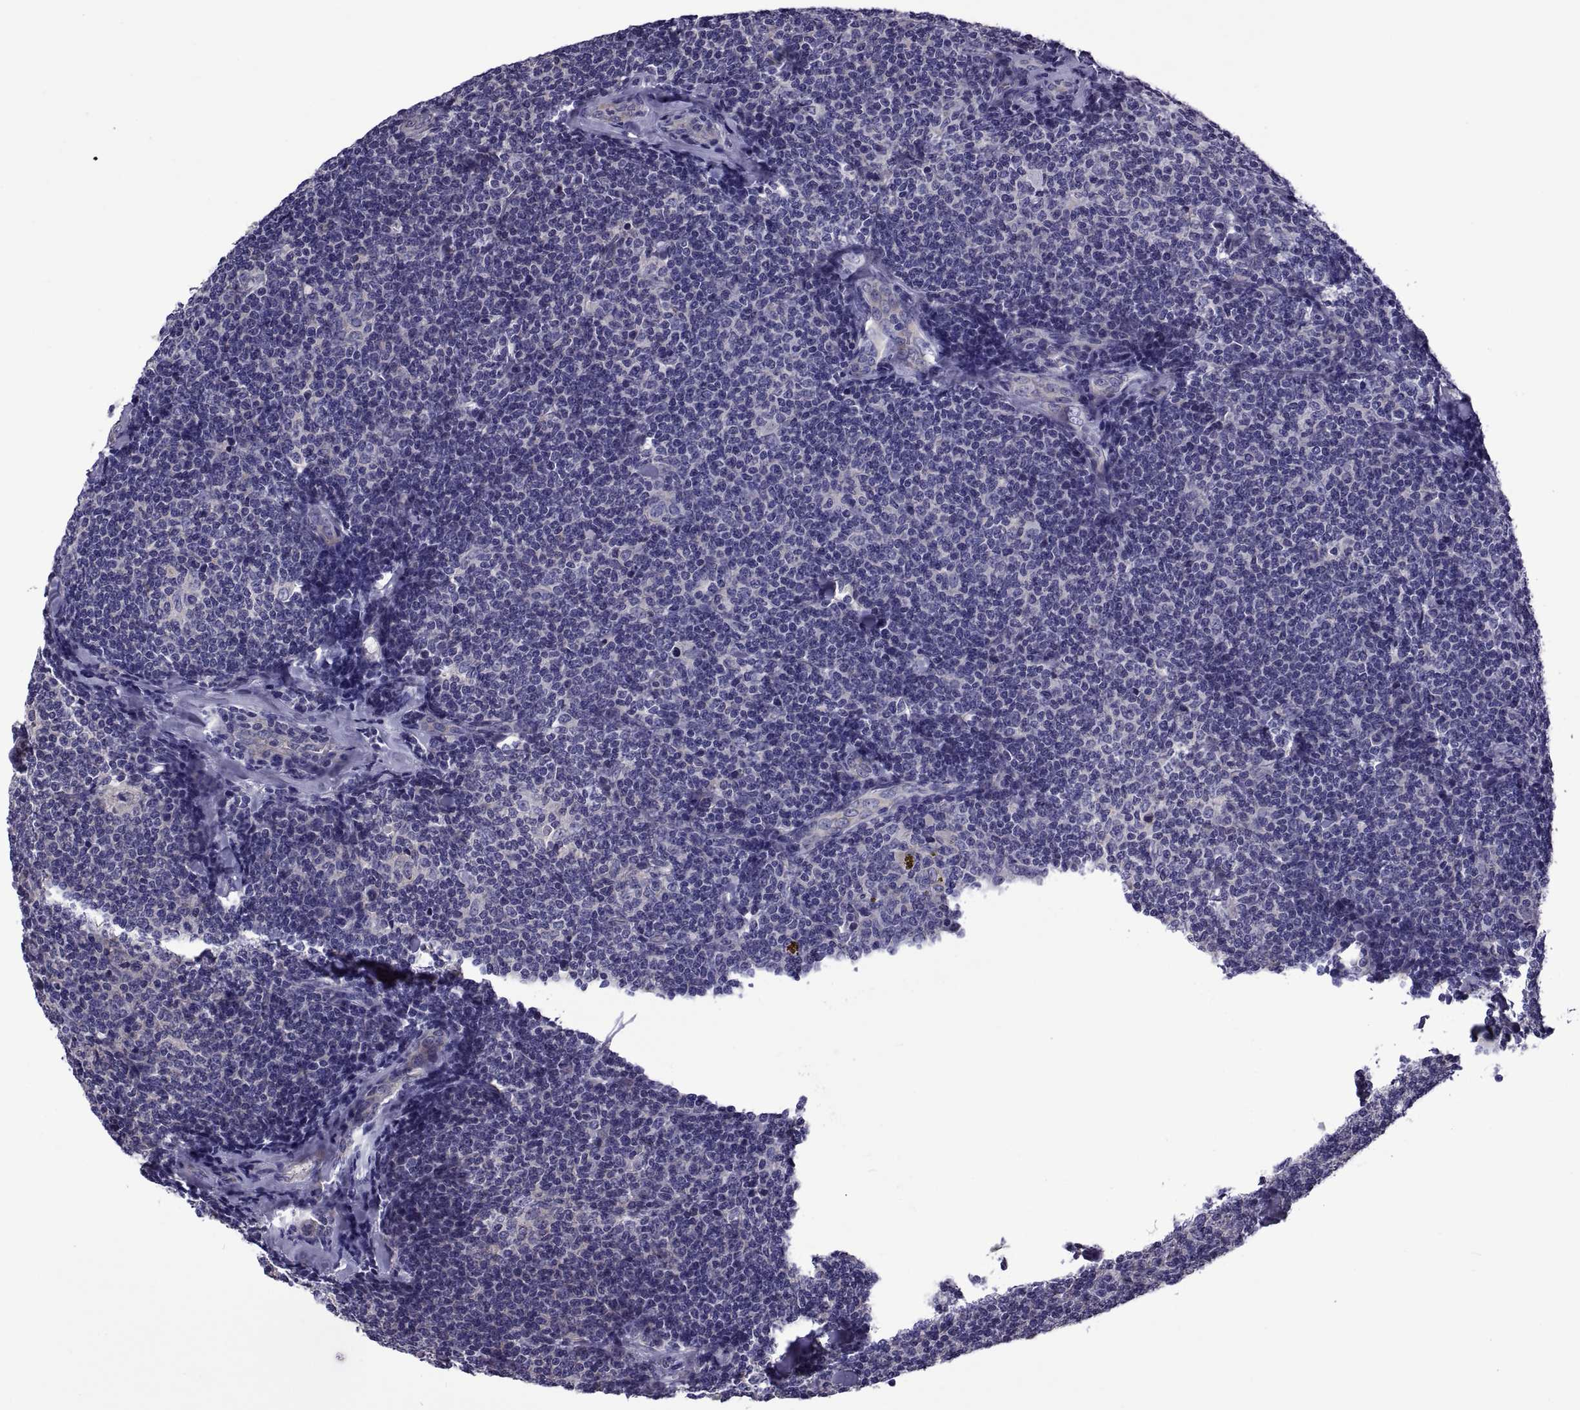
{"staining": {"intensity": "negative", "quantity": "none", "location": "none"}, "tissue": "lymphoma", "cell_type": "Tumor cells", "image_type": "cancer", "snomed": [{"axis": "morphology", "description": "Malignant lymphoma, non-Hodgkin's type, Low grade"}, {"axis": "topography", "description": "Lymph node"}], "caption": "Low-grade malignant lymphoma, non-Hodgkin's type stained for a protein using IHC reveals no staining tumor cells.", "gene": "TMC3", "patient": {"sex": "female", "age": 56}}